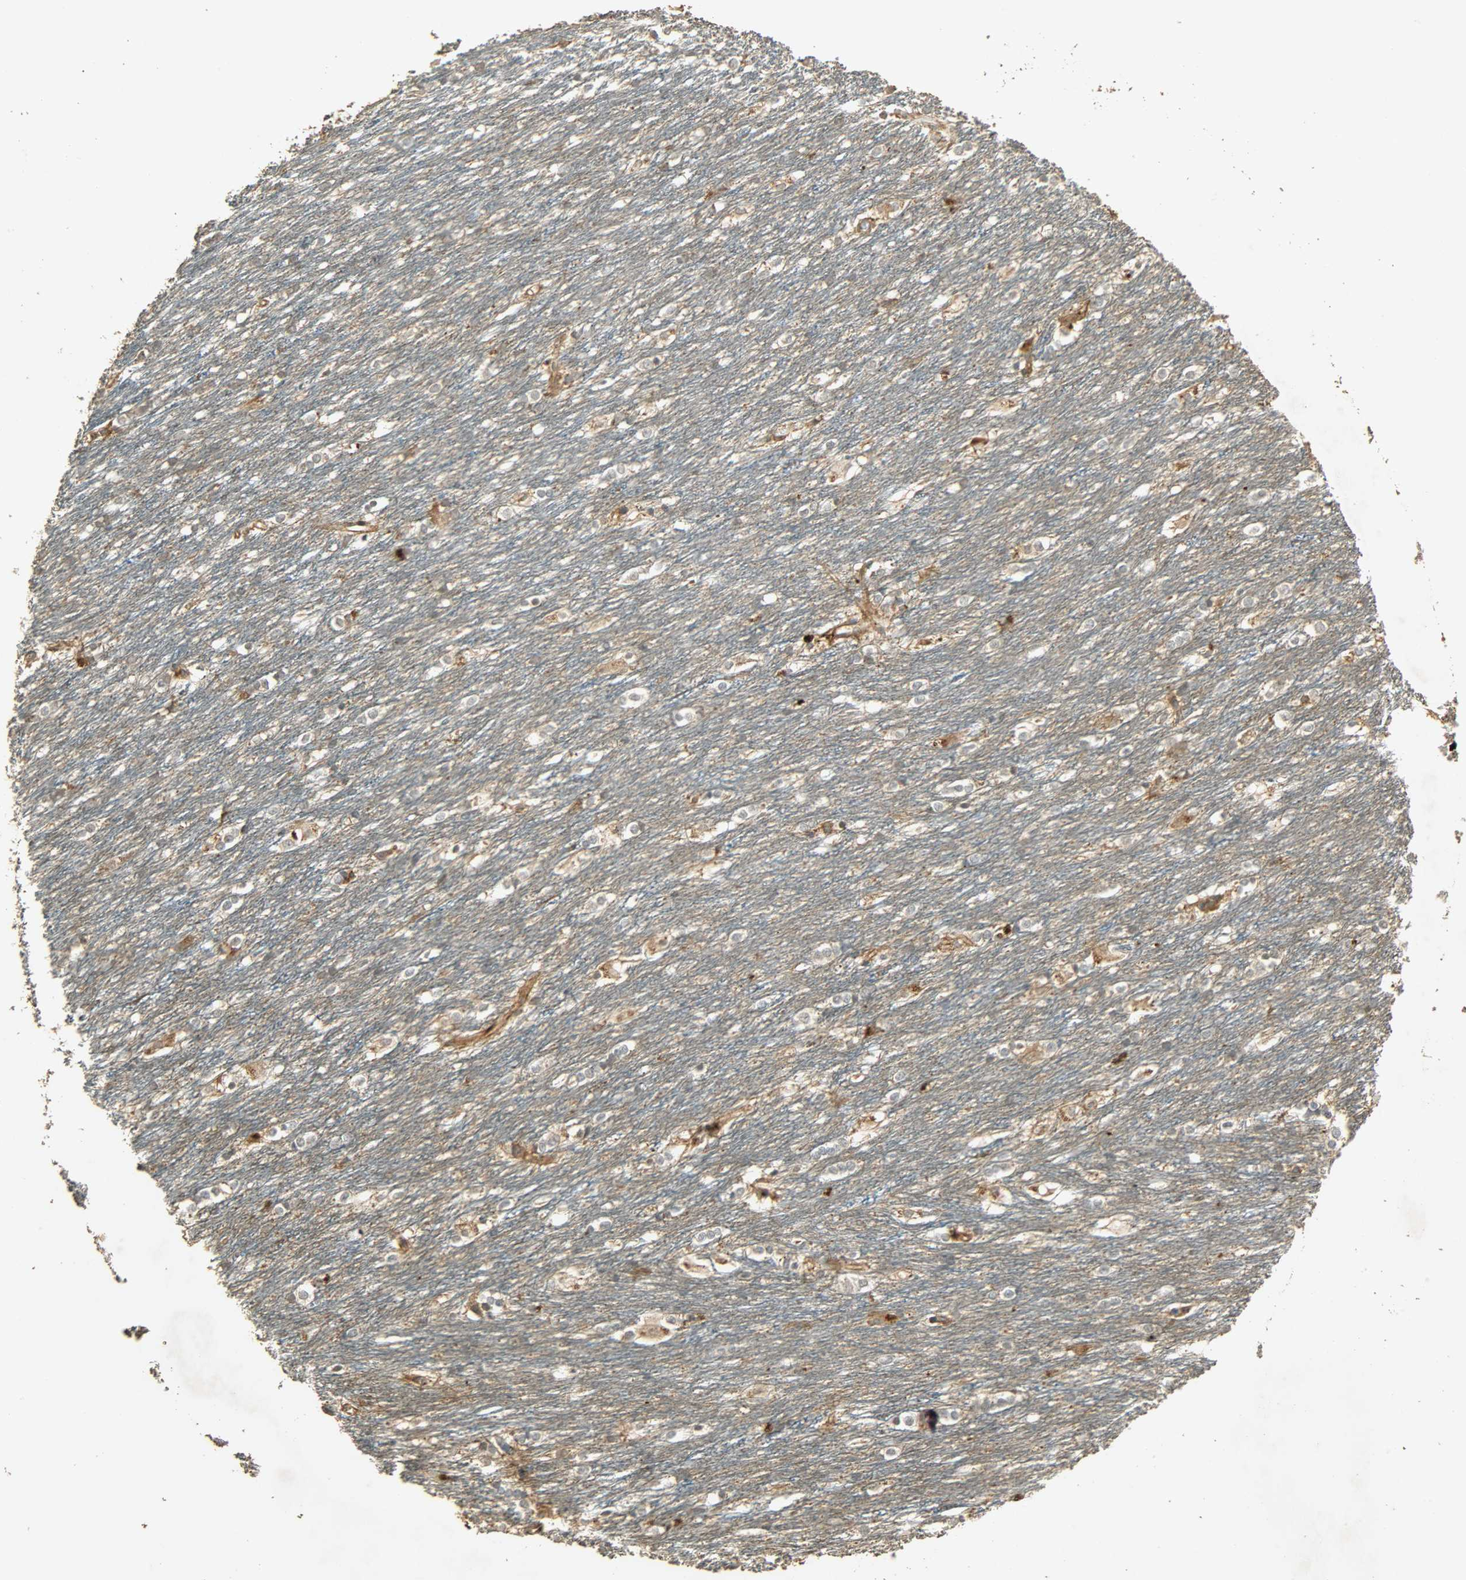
{"staining": {"intensity": "moderate", "quantity": ">75%", "location": "cytoplasmic/membranous"}, "tissue": "caudate", "cell_type": "Glial cells", "image_type": "normal", "snomed": [{"axis": "morphology", "description": "Normal tissue, NOS"}, {"axis": "topography", "description": "Lateral ventricle wall"}], "caption": "The histopathology image shows staining of benign caudate, revealing moderate cytoplasmic/membranous protein positivity (brown color) within glial cells. (DAB (3,3'-diaminobenzidine) = brown stain, brightfield microscopy at high magnification).", "gene": "ATP2B1", "patient": {"sex": "female", "age": 19}}